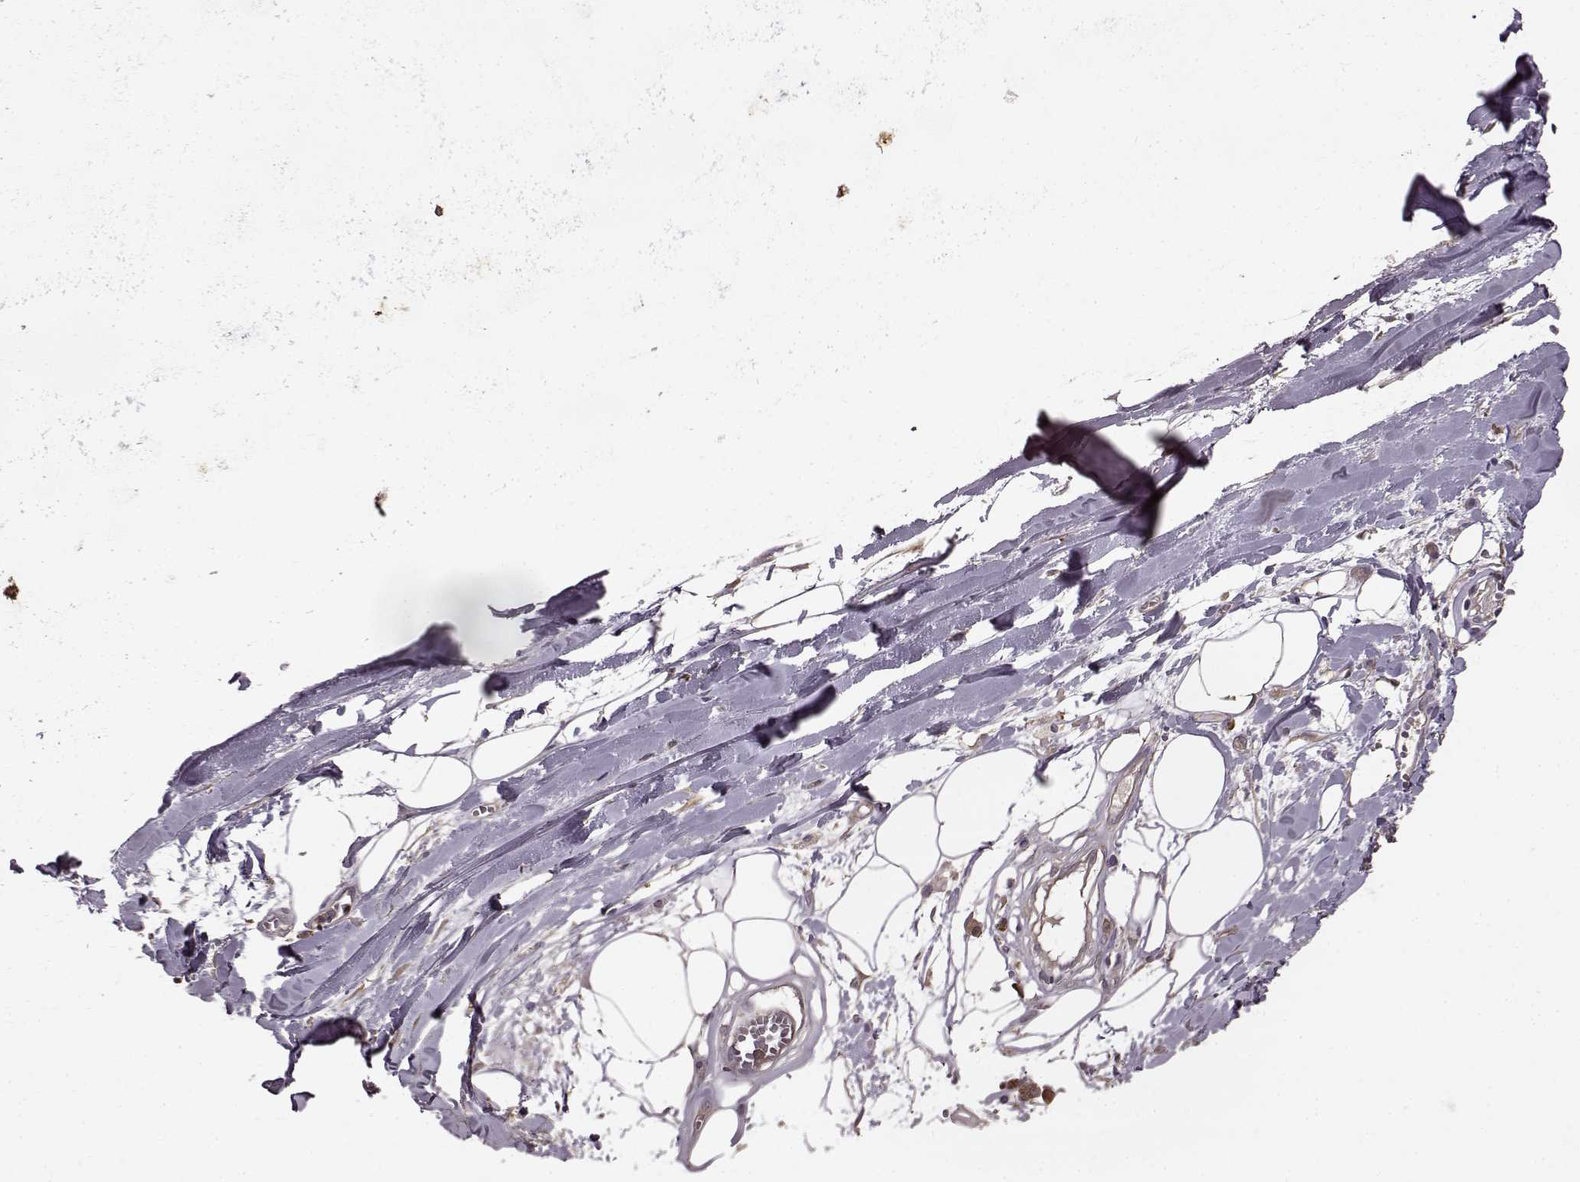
{"staining": {"intensity": "negative", "quantity": "none", "location": "none"}, "tissue": "adipose tissue", "cell_type": "Adipocytes", "image_type": "normal", "snomed": [{"axis": "morphology", "description": "Normal tissue, NOS"}, {"axis": "morphology", "description": "Squamous cell carcinoma, NOS"}, {"axis": "topography", "description": "Cartilage tissue"}, {"axis": "topography", "description": "Bronchus"}, {"axis": "topography", "description": "Lung"}], "caption": "This is an IHC photomicrograph of benign adipose tissue. There is no expression in adipocytes.", "gene": "NME1", "patient": {"sex": "male", "age": 66}}